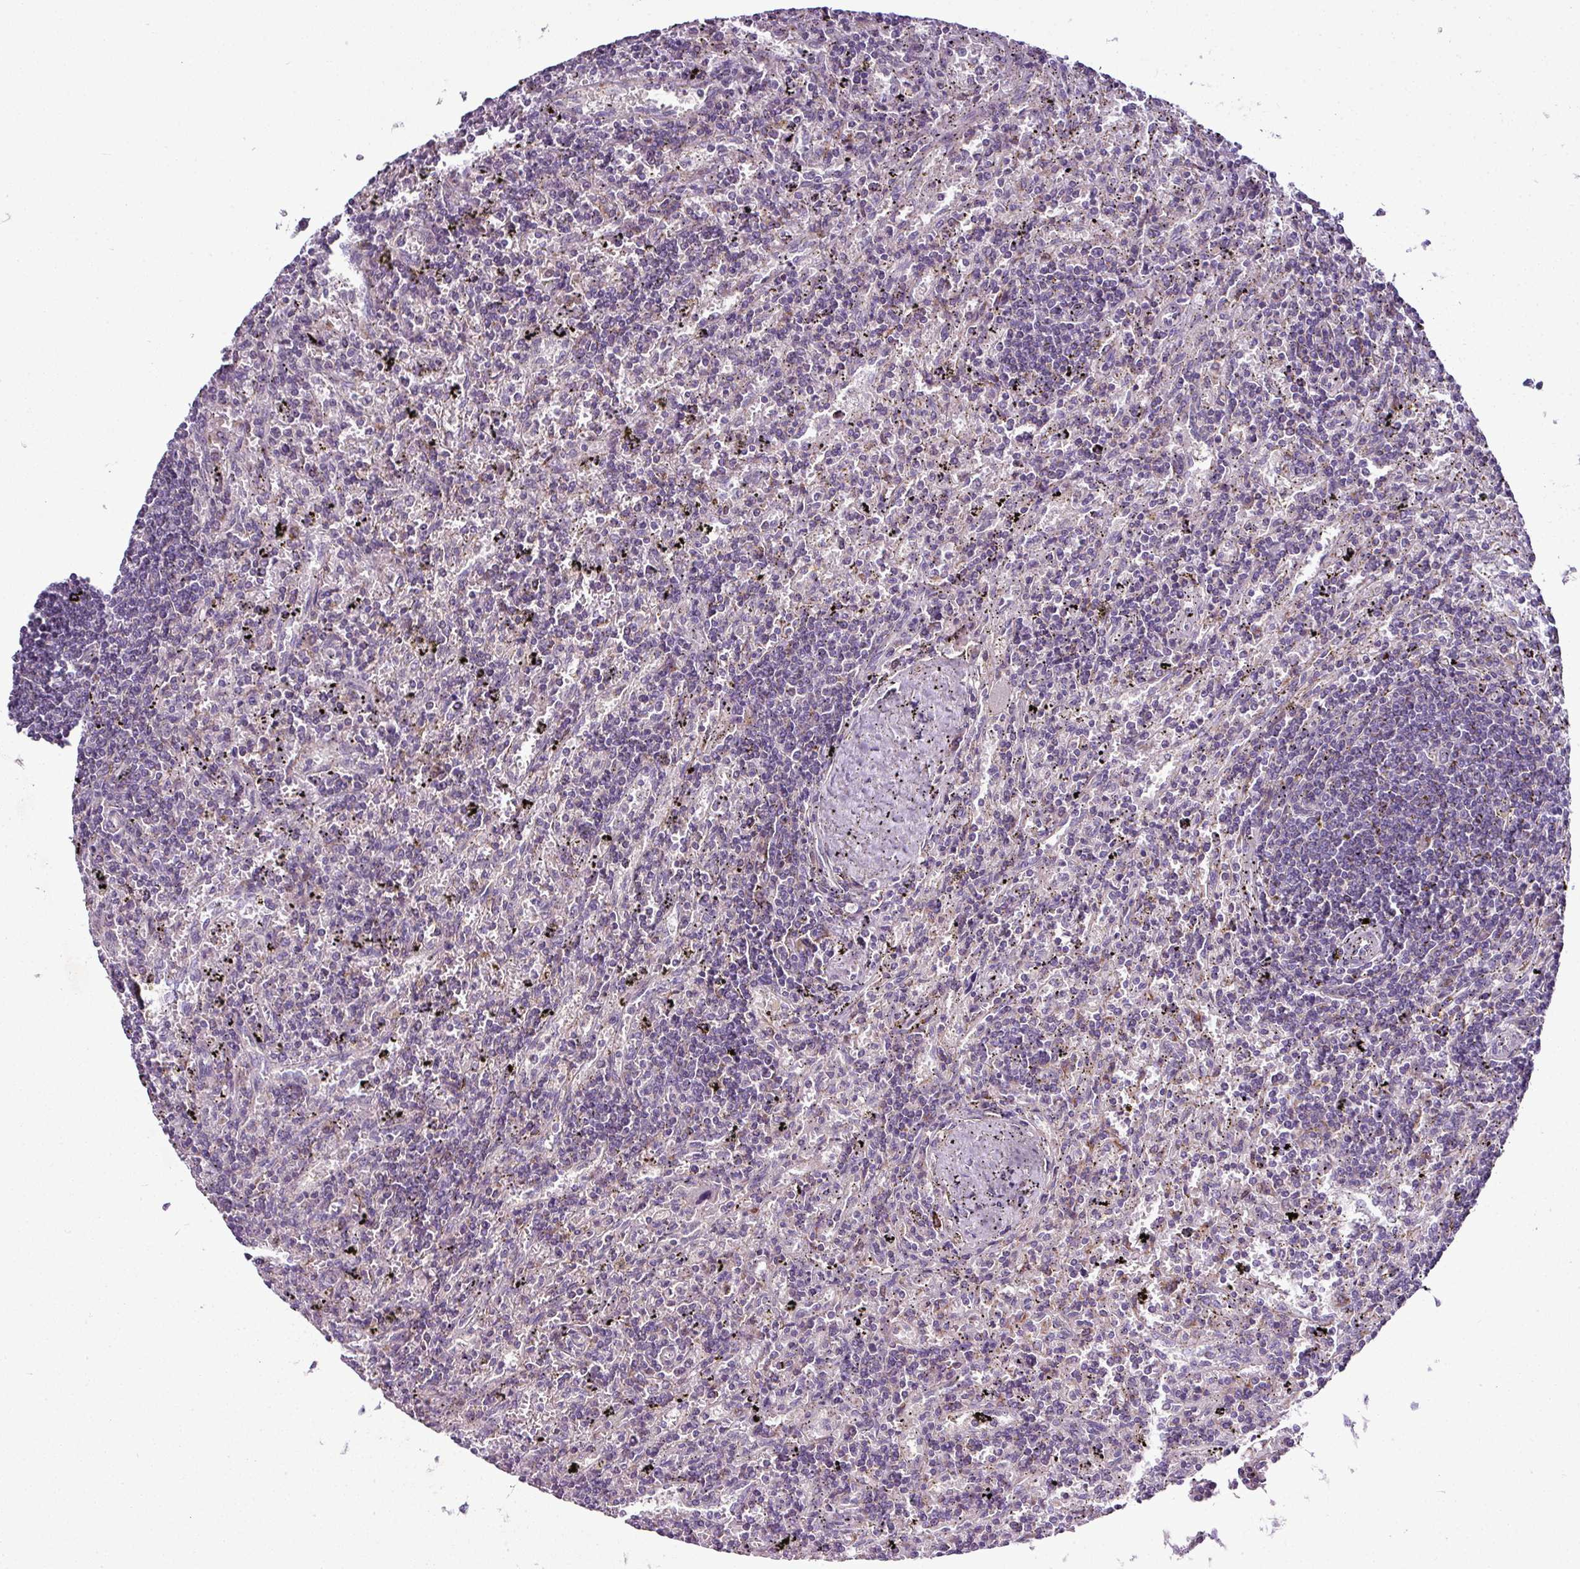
{"staining": {"intensity": "negative", "quantity": "none", "location": "none"}, "tissue": "lymphoma", "cell_type": "Tumor cells", "image_type": "cancer", "snomed": [{"axis": "morphology", "description": "Malignant lymphoma, non-Hodgkin's type, Low grade"}, {"axis": "topography", "description": "Spleen"}], "caption": "The photomicrograph shows no significant positivity in tumor cells of low-grade malignant lymphoma, non-Hodgkin's type.", "gene": "GAN", "patient": {"sex": "male", "age": 76}}